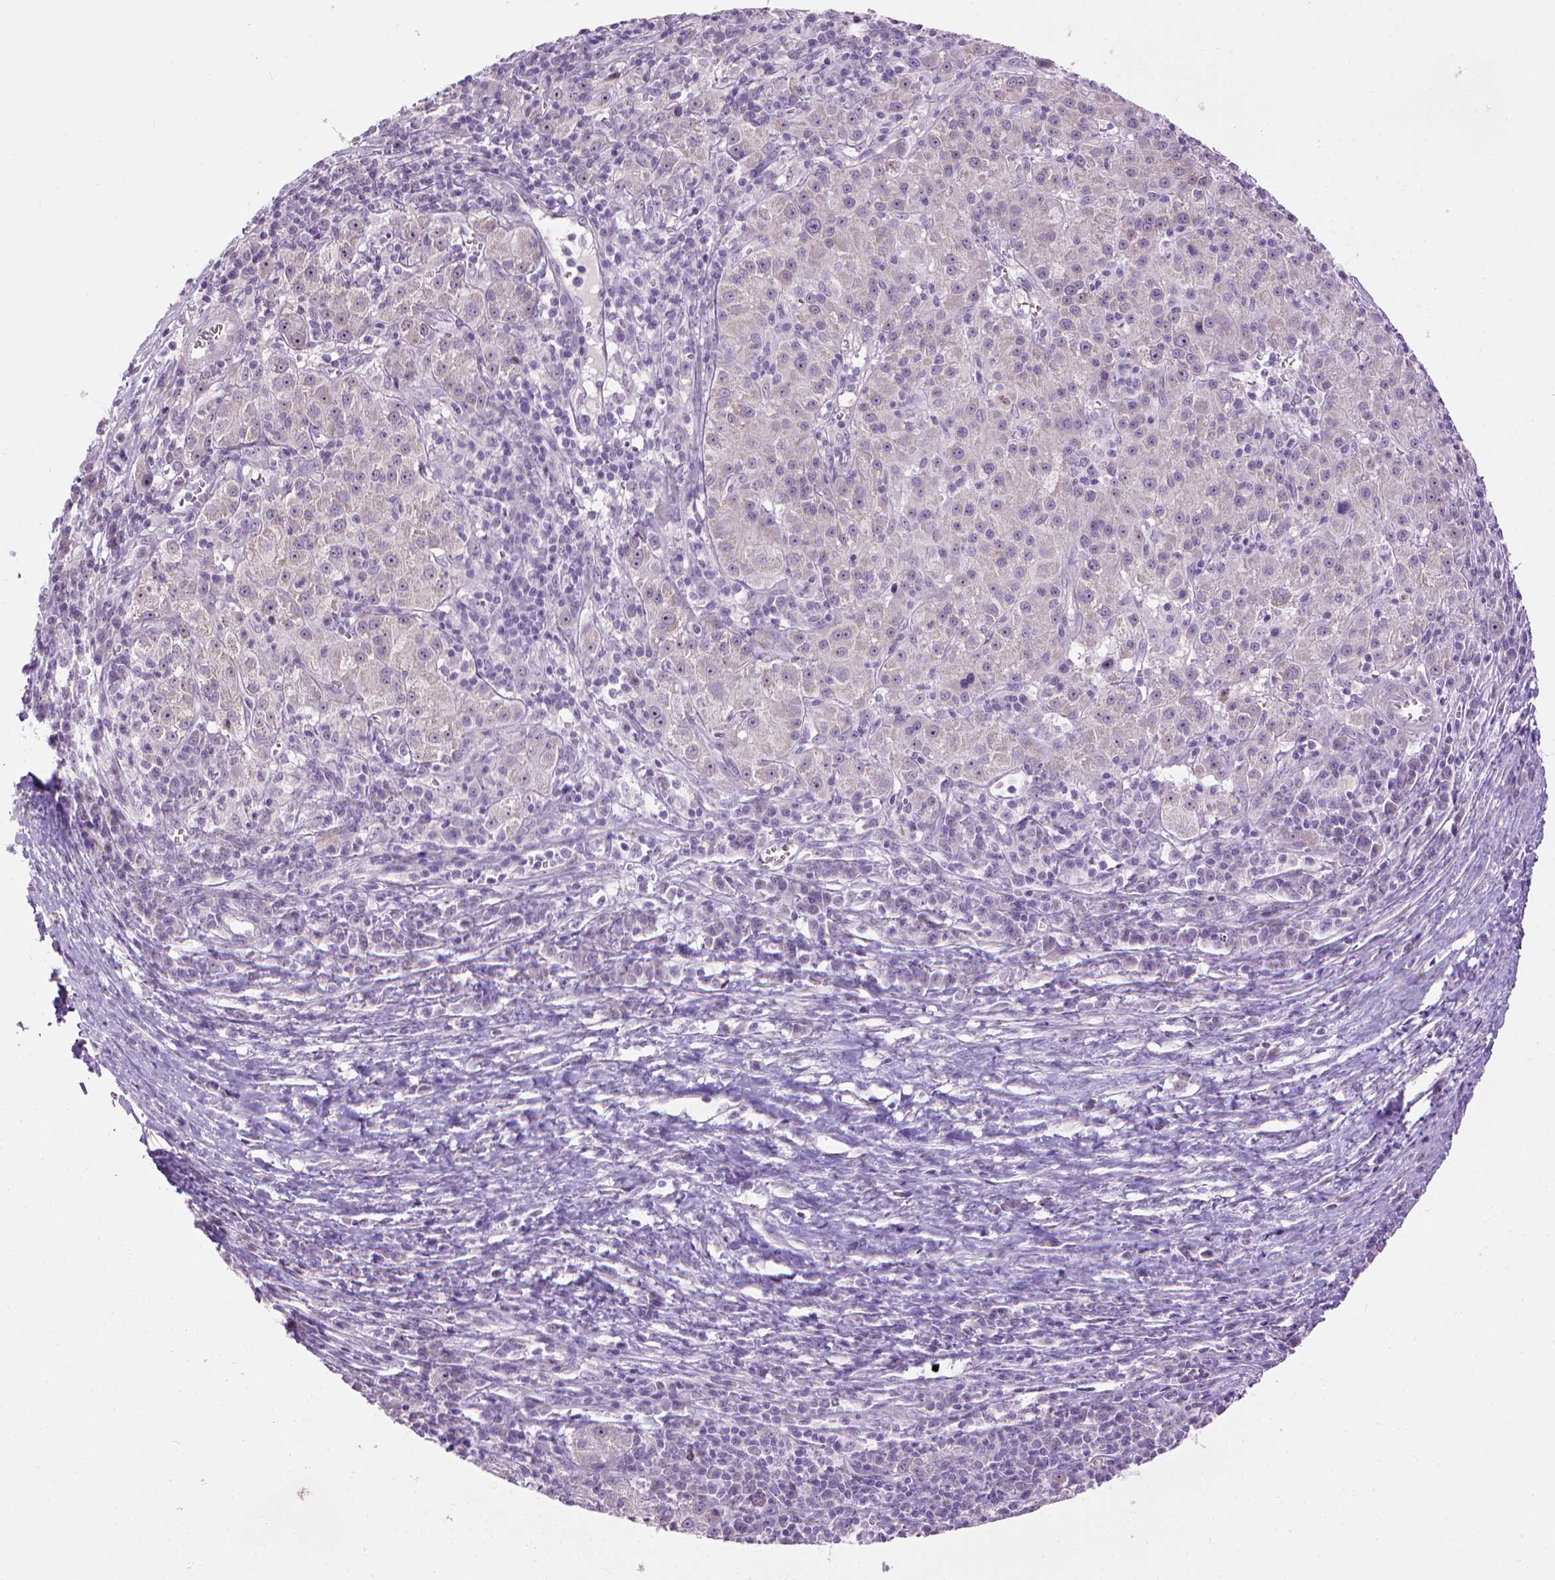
{"staining": {"intensity": "negative", "quantity": "none", "location": "none"}, "tissue": "liver cancer", "cell_type": "Tumor cells", "image_type": "cancer", "snomed": [{"axis": "morphology", "description": "Carcinoma, Hepatocellular, NOS"}, {"axis": "topography", "description": "Liver"}], "caption": "This photomicrograph is of hepatocellular carcinoma (liver) stained with immunohistochemistry to label a protein in brown with the nuclei are counter-stained blue. There is no positivity in tumor cells.", "gene": "UTP4", "patient": {"sex": "female", "age": 60}}